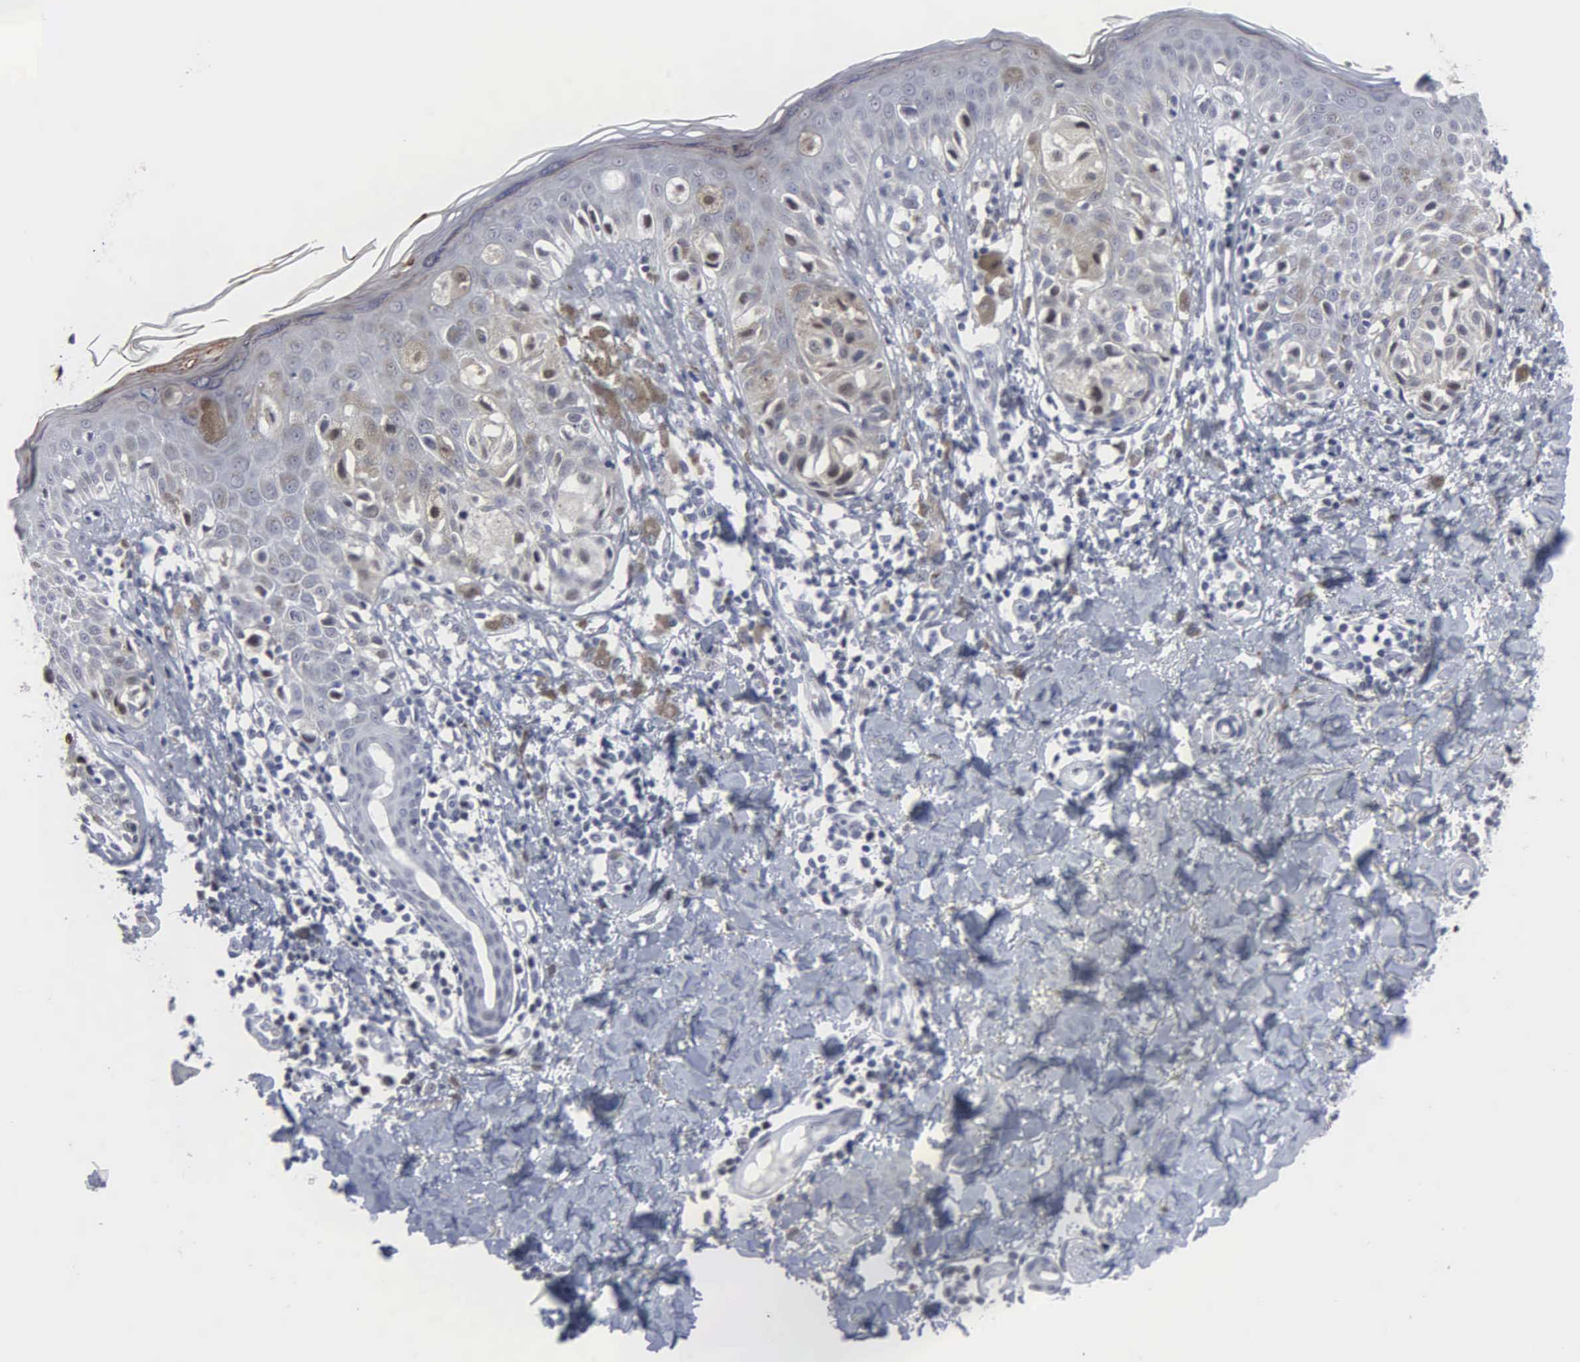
{"staining": {"intensity": "weak", "quantity": "<25%", "location": "cytoplasmic/membranous"}, "tissue": "melanoma", "cell_type": "Tumor cells", "image_type": "cancer", "snomed": [{"axis": "morphology", "description": "Malignant melanoma, NOS"}, {"axis": "topography", "description": "Skin"}], "caption": "Immunohistochemical staining of melanoma reveals no significant staining in tumor cells.", "gene": "SPIN3", "patient": {"sex": "female", "age": 55}}